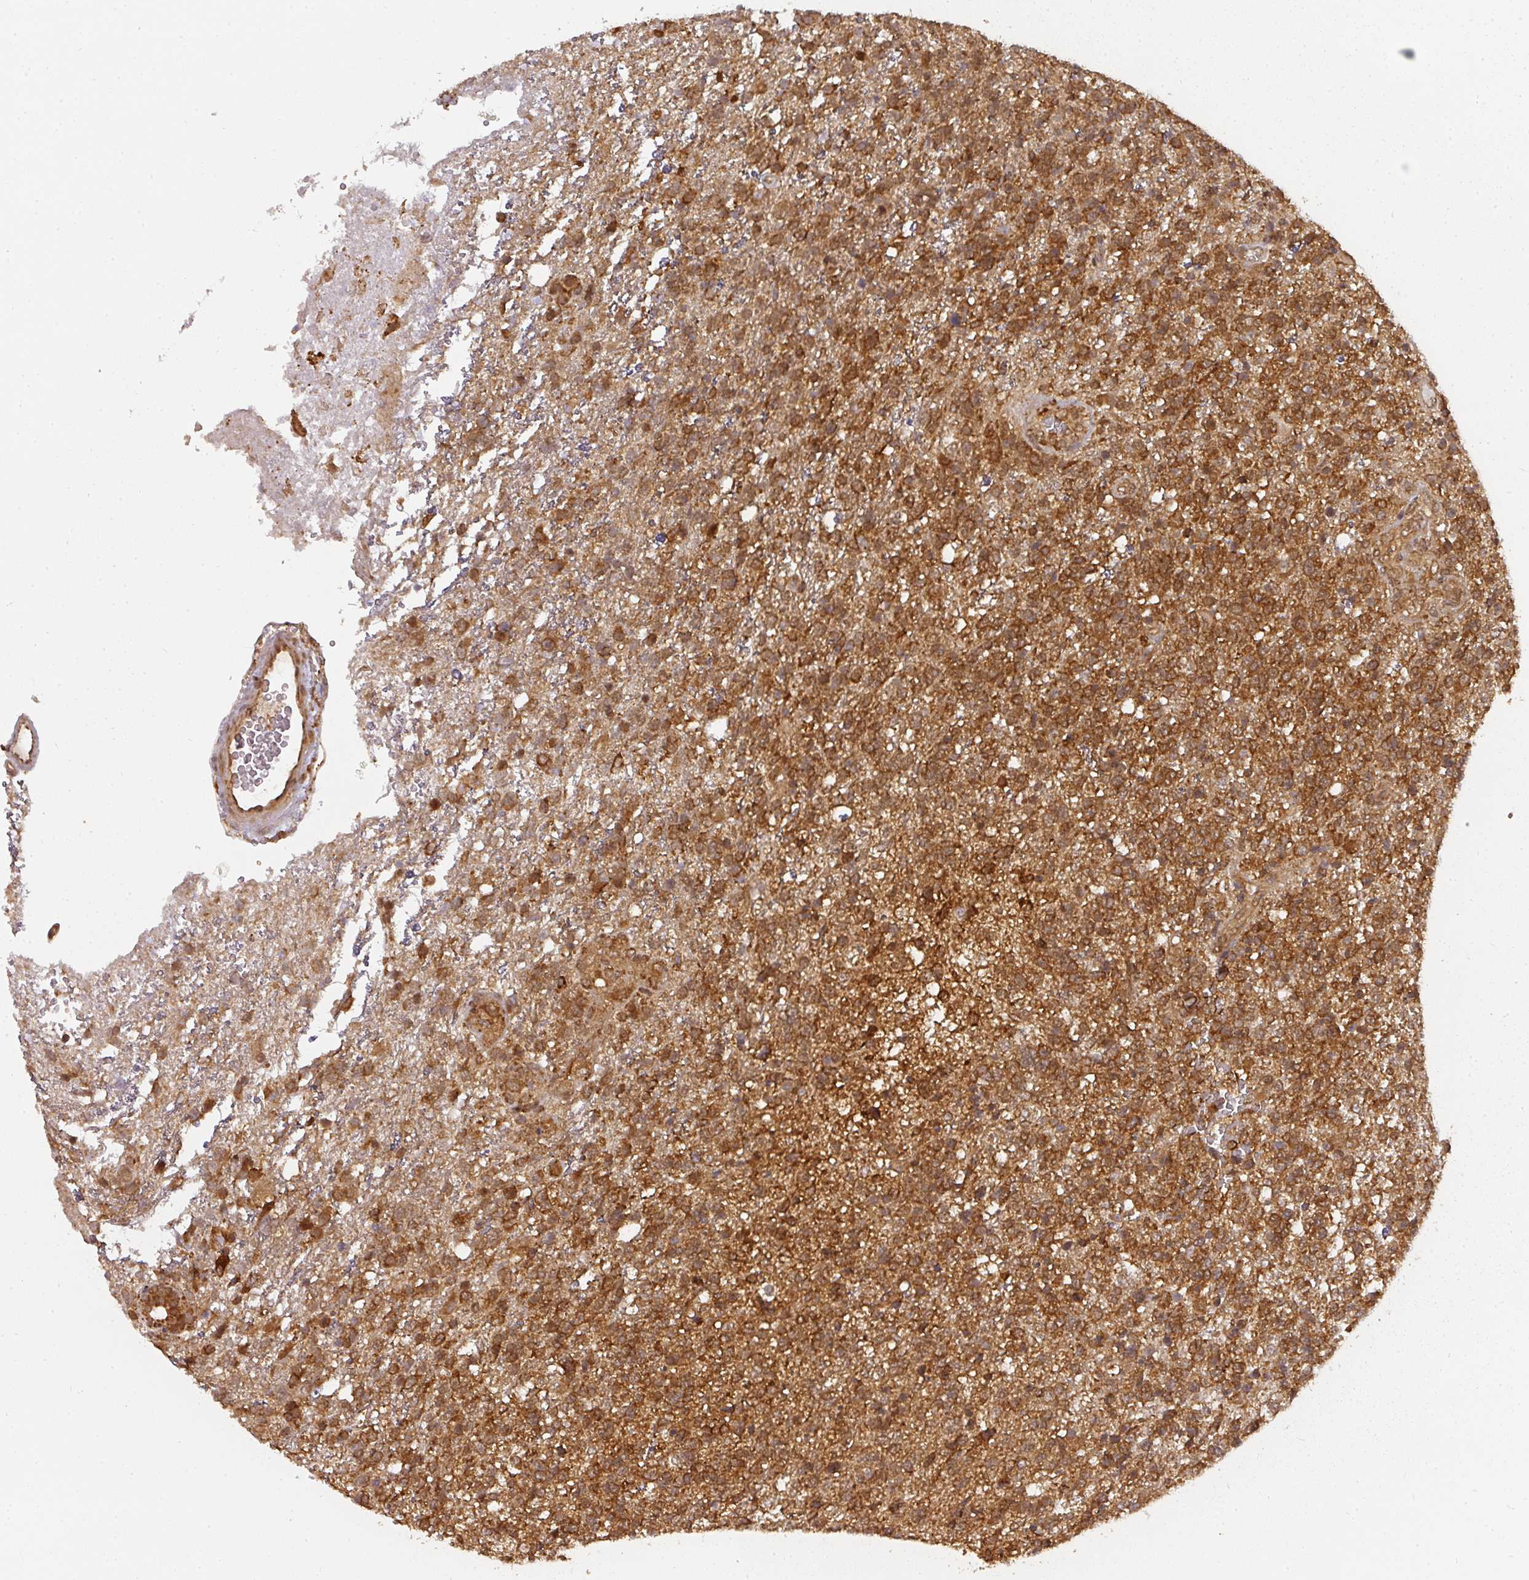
{"staining": {"intensity": "strong", "quantity": ">75%", "location": "cytoplasmic/membranous"}, "tissue": "glioma", "cell_type": "Tumor cells", "image_type": "cancer", "snomed": [{"axis": "morphology", "description": "Glioma, malignant, High grade"}, {"axis": "topography", "description": "Brain"}], "caption": "Immunohistochemical staining of glioma exhibits high levels of strong cytoplasmic/membranous protein staining in about >75% of tumor cells.", "gene": "PPP6R3", "patient": {"sex": "male", "age": 56}}